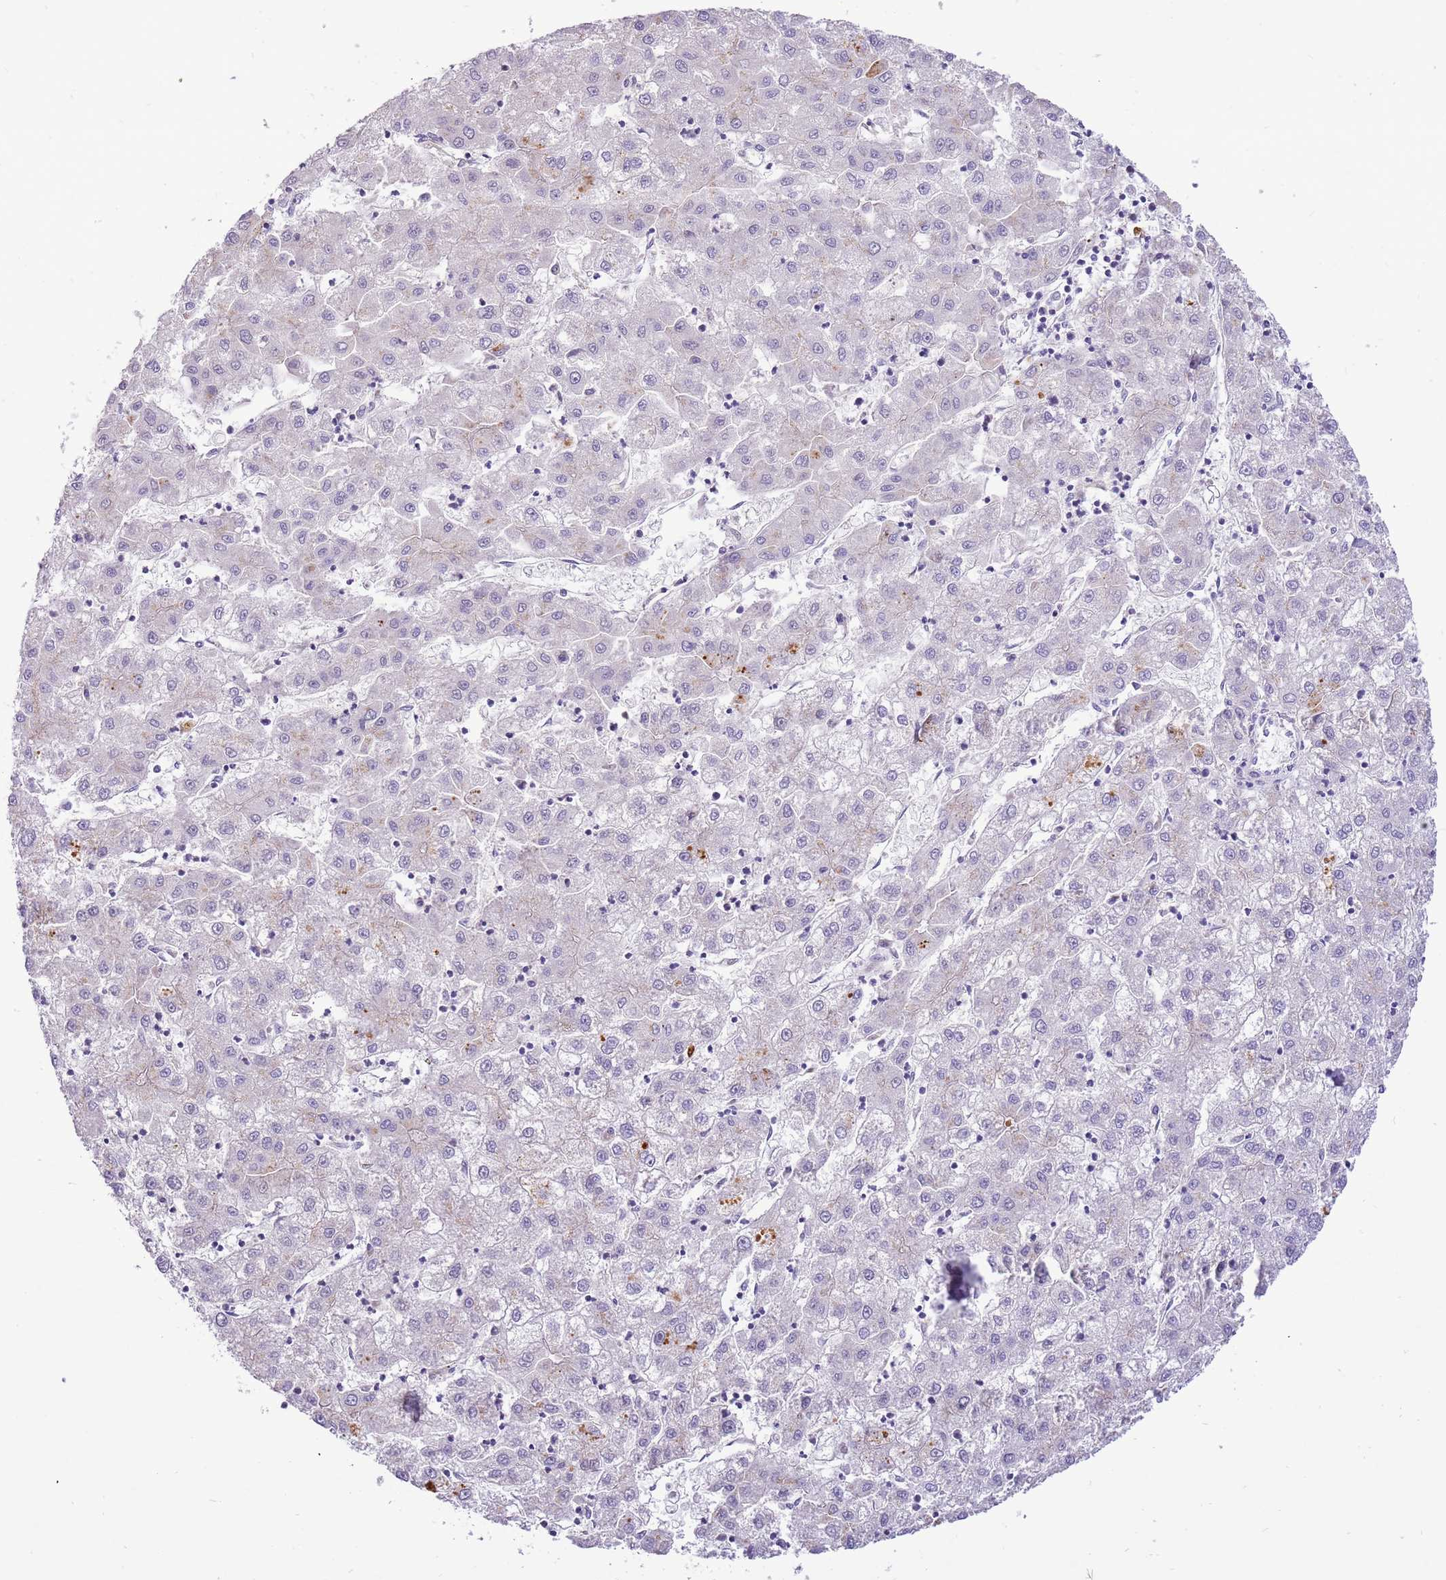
{"staining": {"intensity": "moderate", "quantity": "<25%", "location": "cytoplasmic/membranous"}, "tissue": "liver cancer", "cell_type": "Tumor cells", "image_type": "cancer", "snomed": [{"axis": "morphology", "description": "Carcinoma, Hepatocellular, NOS"}, {"axis": "topography", "description": "Liver"}], "caption": "Liver cancer (hepatocellular carcinoma) stained for a protein (brown) shows moderate cytoplasmic/membranous positive staining in about <25% of tumor cells.", "gene": "COX17", "patient": {"sex": "male", "age": 72}}